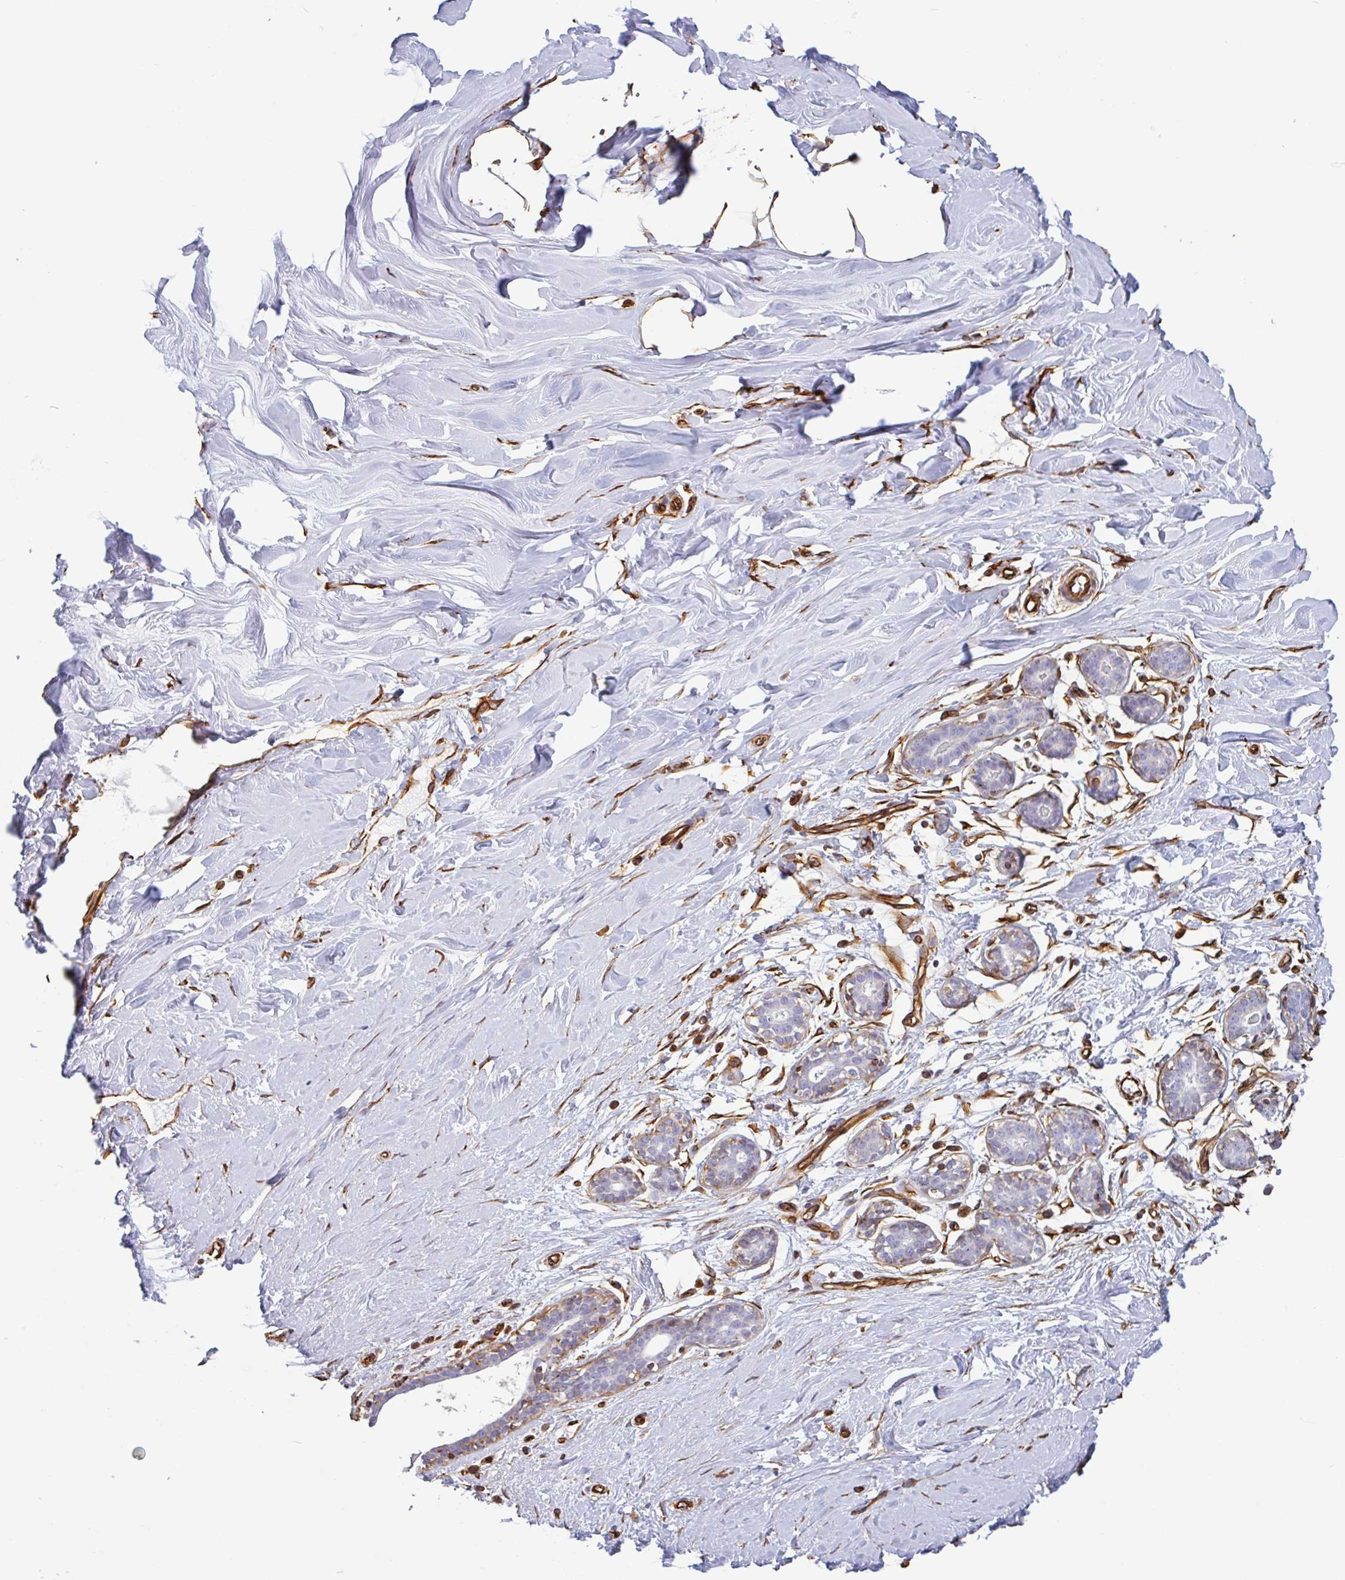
{"staining": {"intensity": "negative", "quantity": "none", "location": "none"}, "tissue": "breast", "cell_type": "Adipocytes", "image_type": "normal", "snomed": [{"axis": "morphology", "description": "Normal tissue, NOS"}, {"axis": "topography", "description": "Breast"}], "caption": "Immunohistochemistry (IHC) micrograph of normal breast: human breast stained with DAB exhibits no significant protein staining in adipocytes.", "gene": "PPFIA1", "patient": {"sex": "female", "age": 27}}